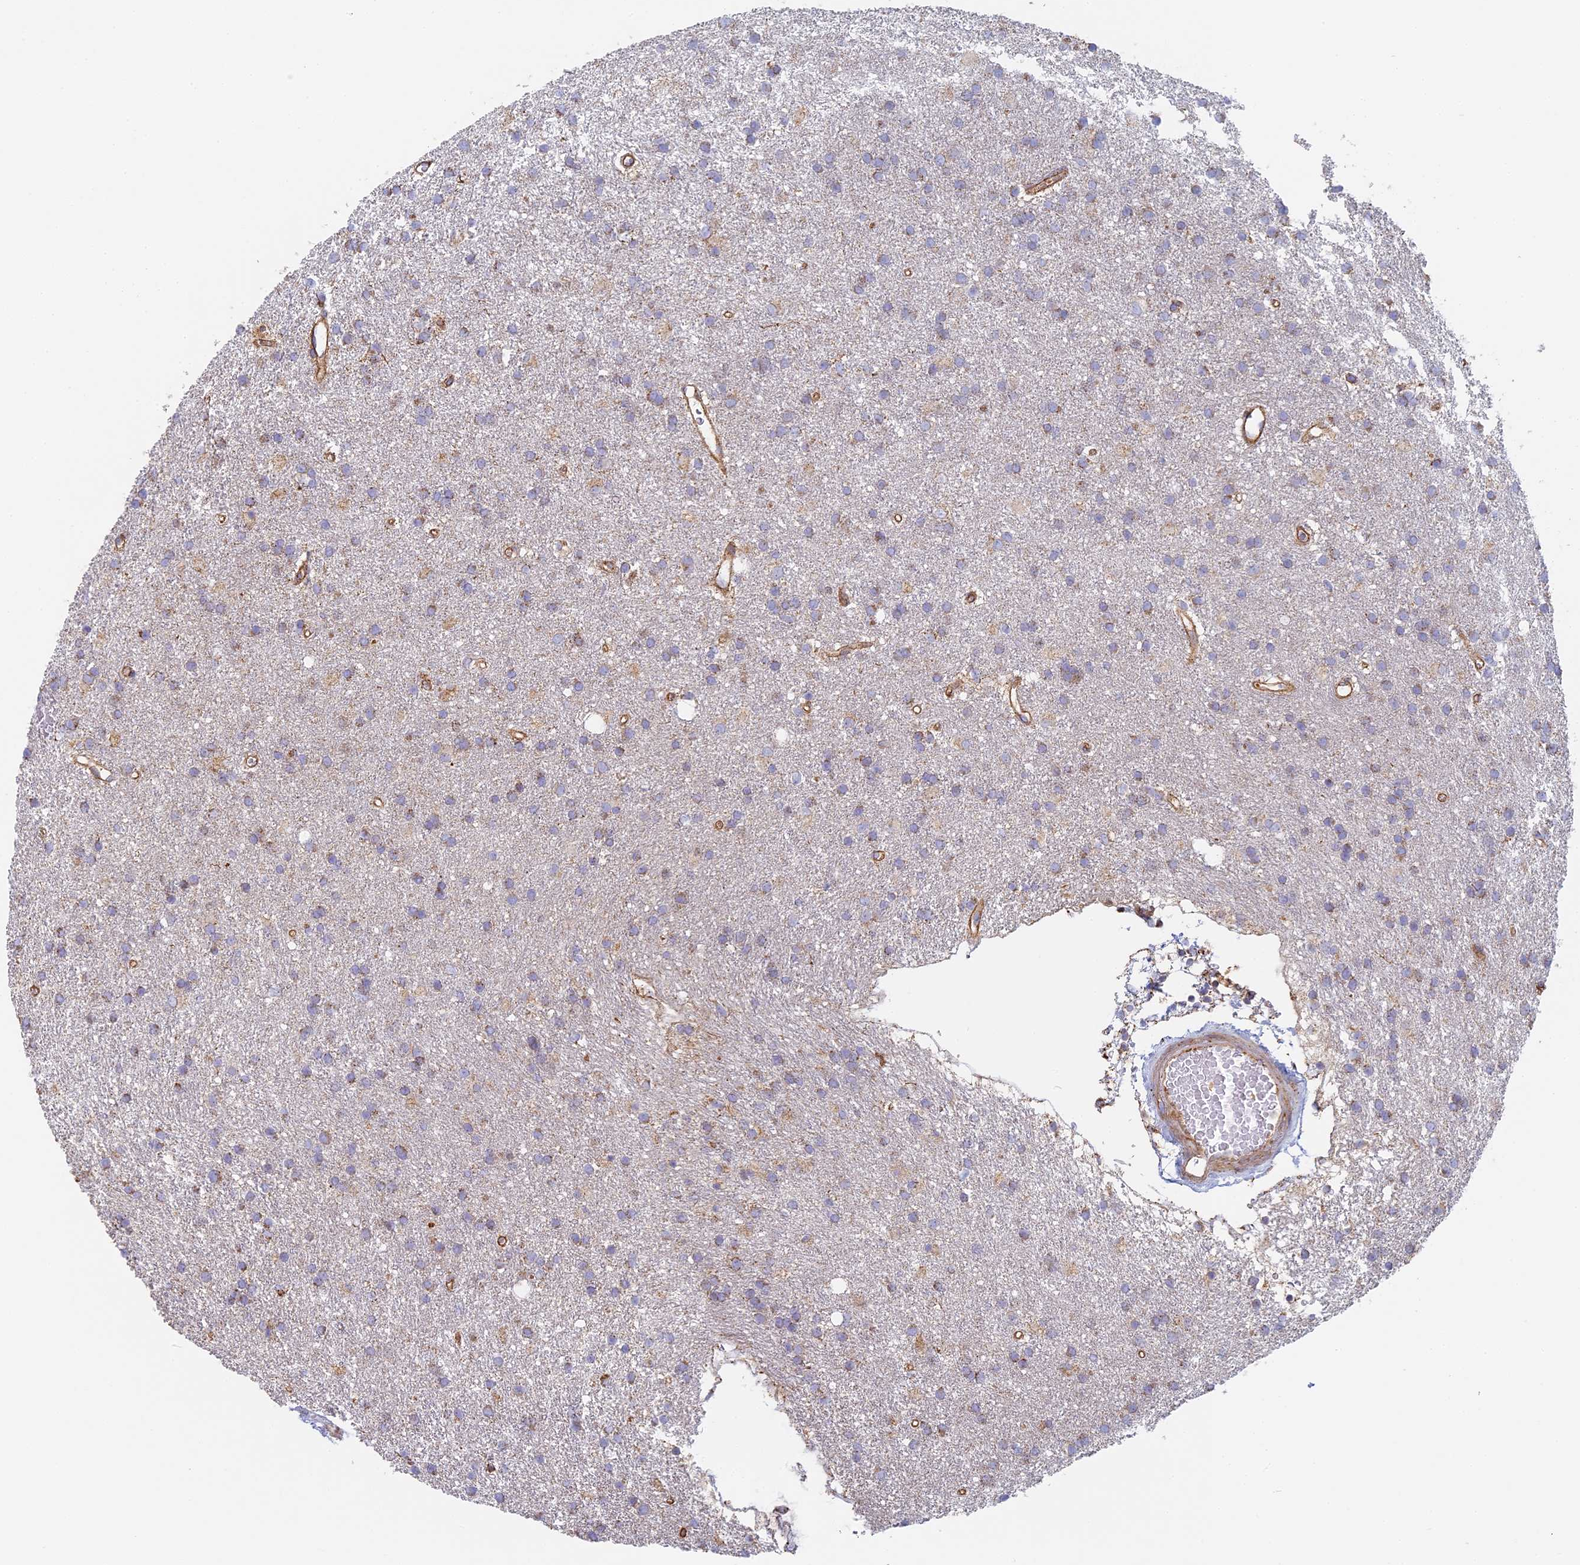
{"staining": {"intensity": "weak", "quantity": "<25%", "location": "cytoplasmic/membranous"}, "tissue": "glioma", "cell_type": "Tumor cells", "image_type": "cancer", "snomed": [{"axis": "morphology", "description": "Glioma, malignant, High grade"}, {"axis": "topography", "description": "Brain"}], "caption": "Immunohistochemistry (IHC) of human malignant glioma (high-grade) reveals no staining in tumor cells.", "gene": "DDA1", "patient": {"sex": "male", "age": 77}}